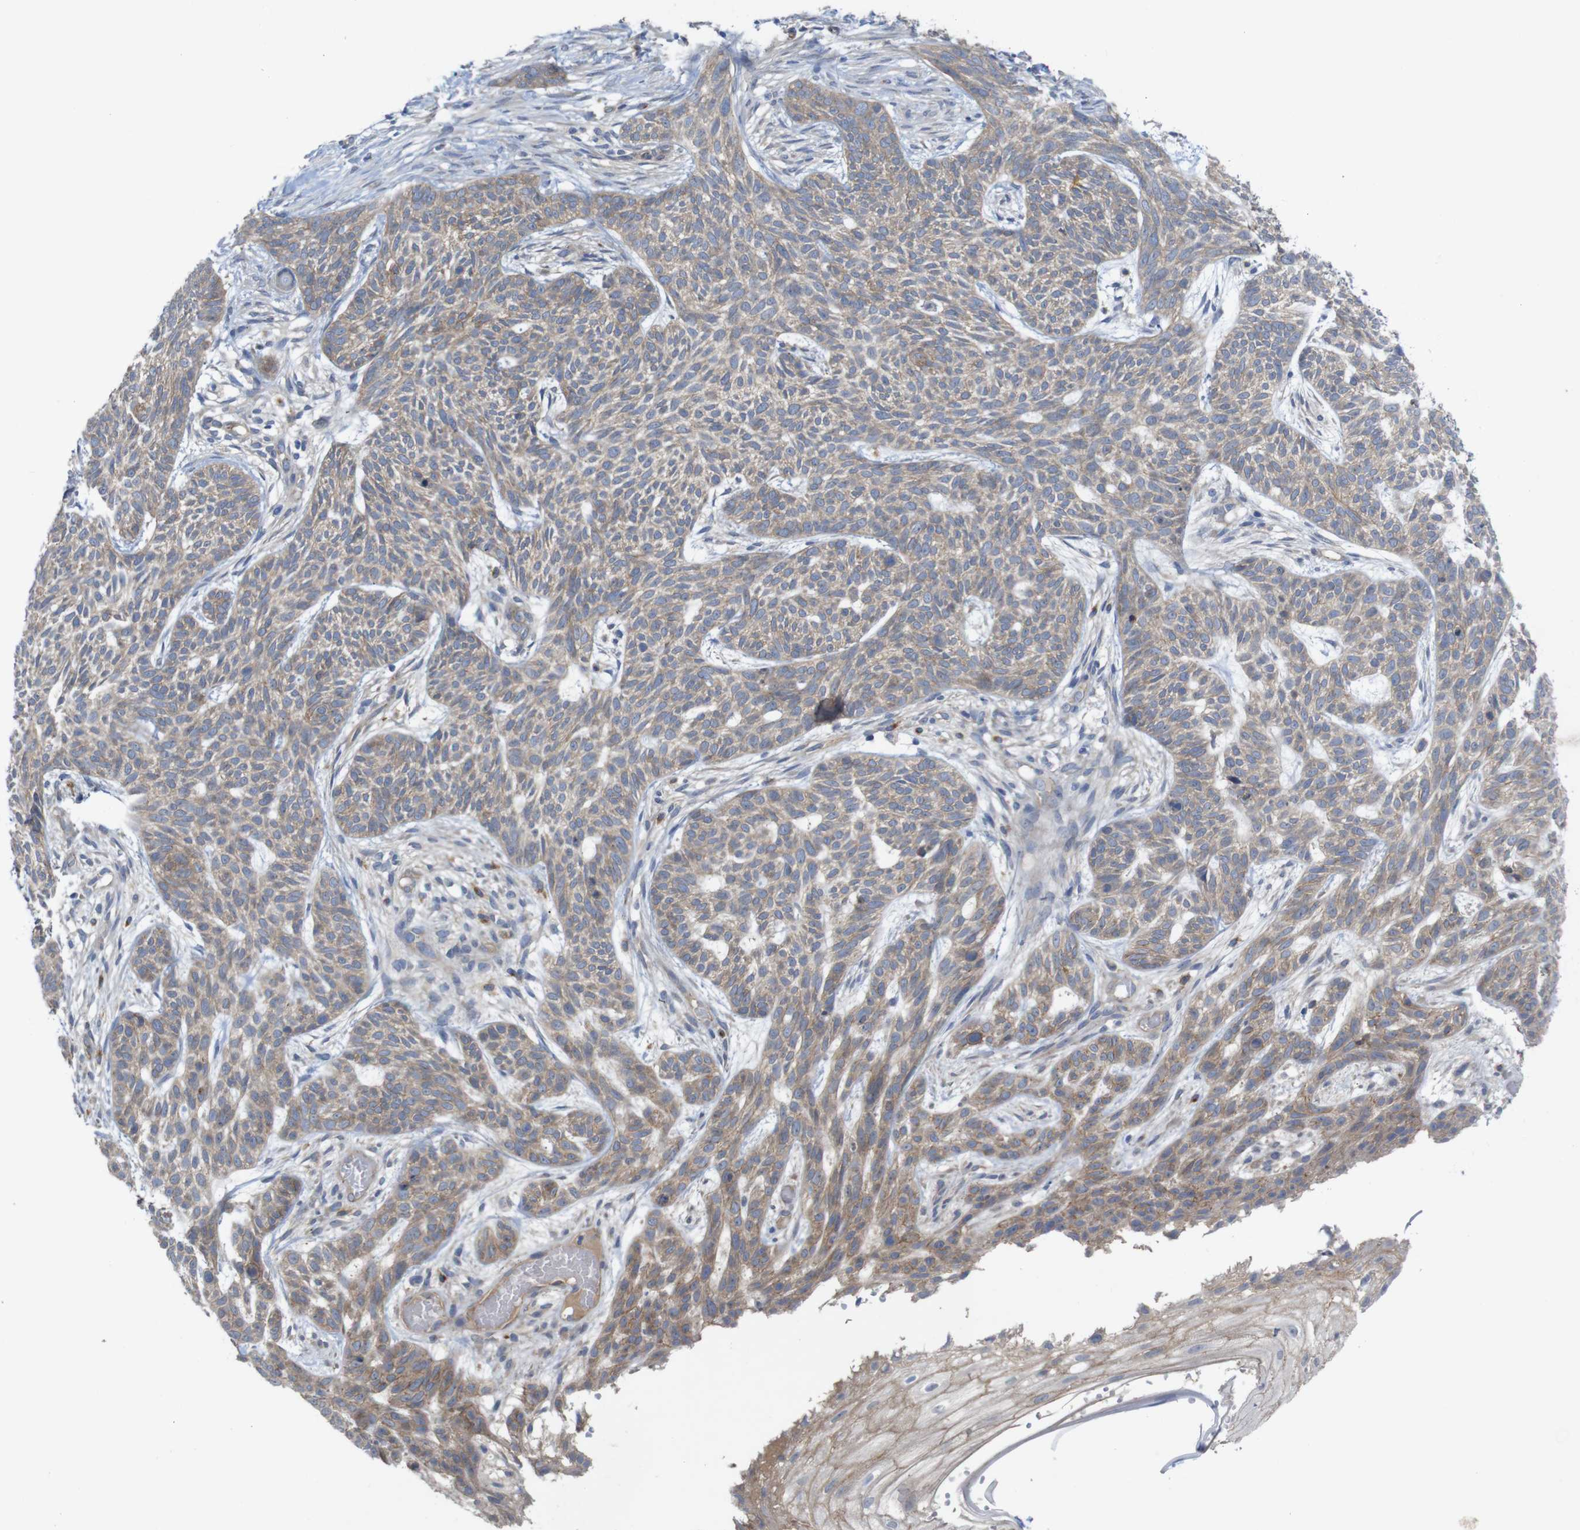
{"staining": {"intensity": "weak", "quantity": ">75%", "location": "cytoplasmic/membranous"}, "tissue": "skin cancer", "cell_type": "Tumor cells", "image_type": "cancer", "snomed": [{"axis": "morphology", "description": "Basal cell carcinoma"}, {"axis": "topography", "description": "Skin"}], "caption": "Immunohistochemistry (IHC) (DAB (3,3'-diaminobenzidine)) staining of basal cell carcinoma (skin) demonstrates weak cytoplasmic/membranous protein staining in approximately >75% of tumor cells.", "gene": "KIDINS220", "patient": {"sex": "female", "age": 59}}